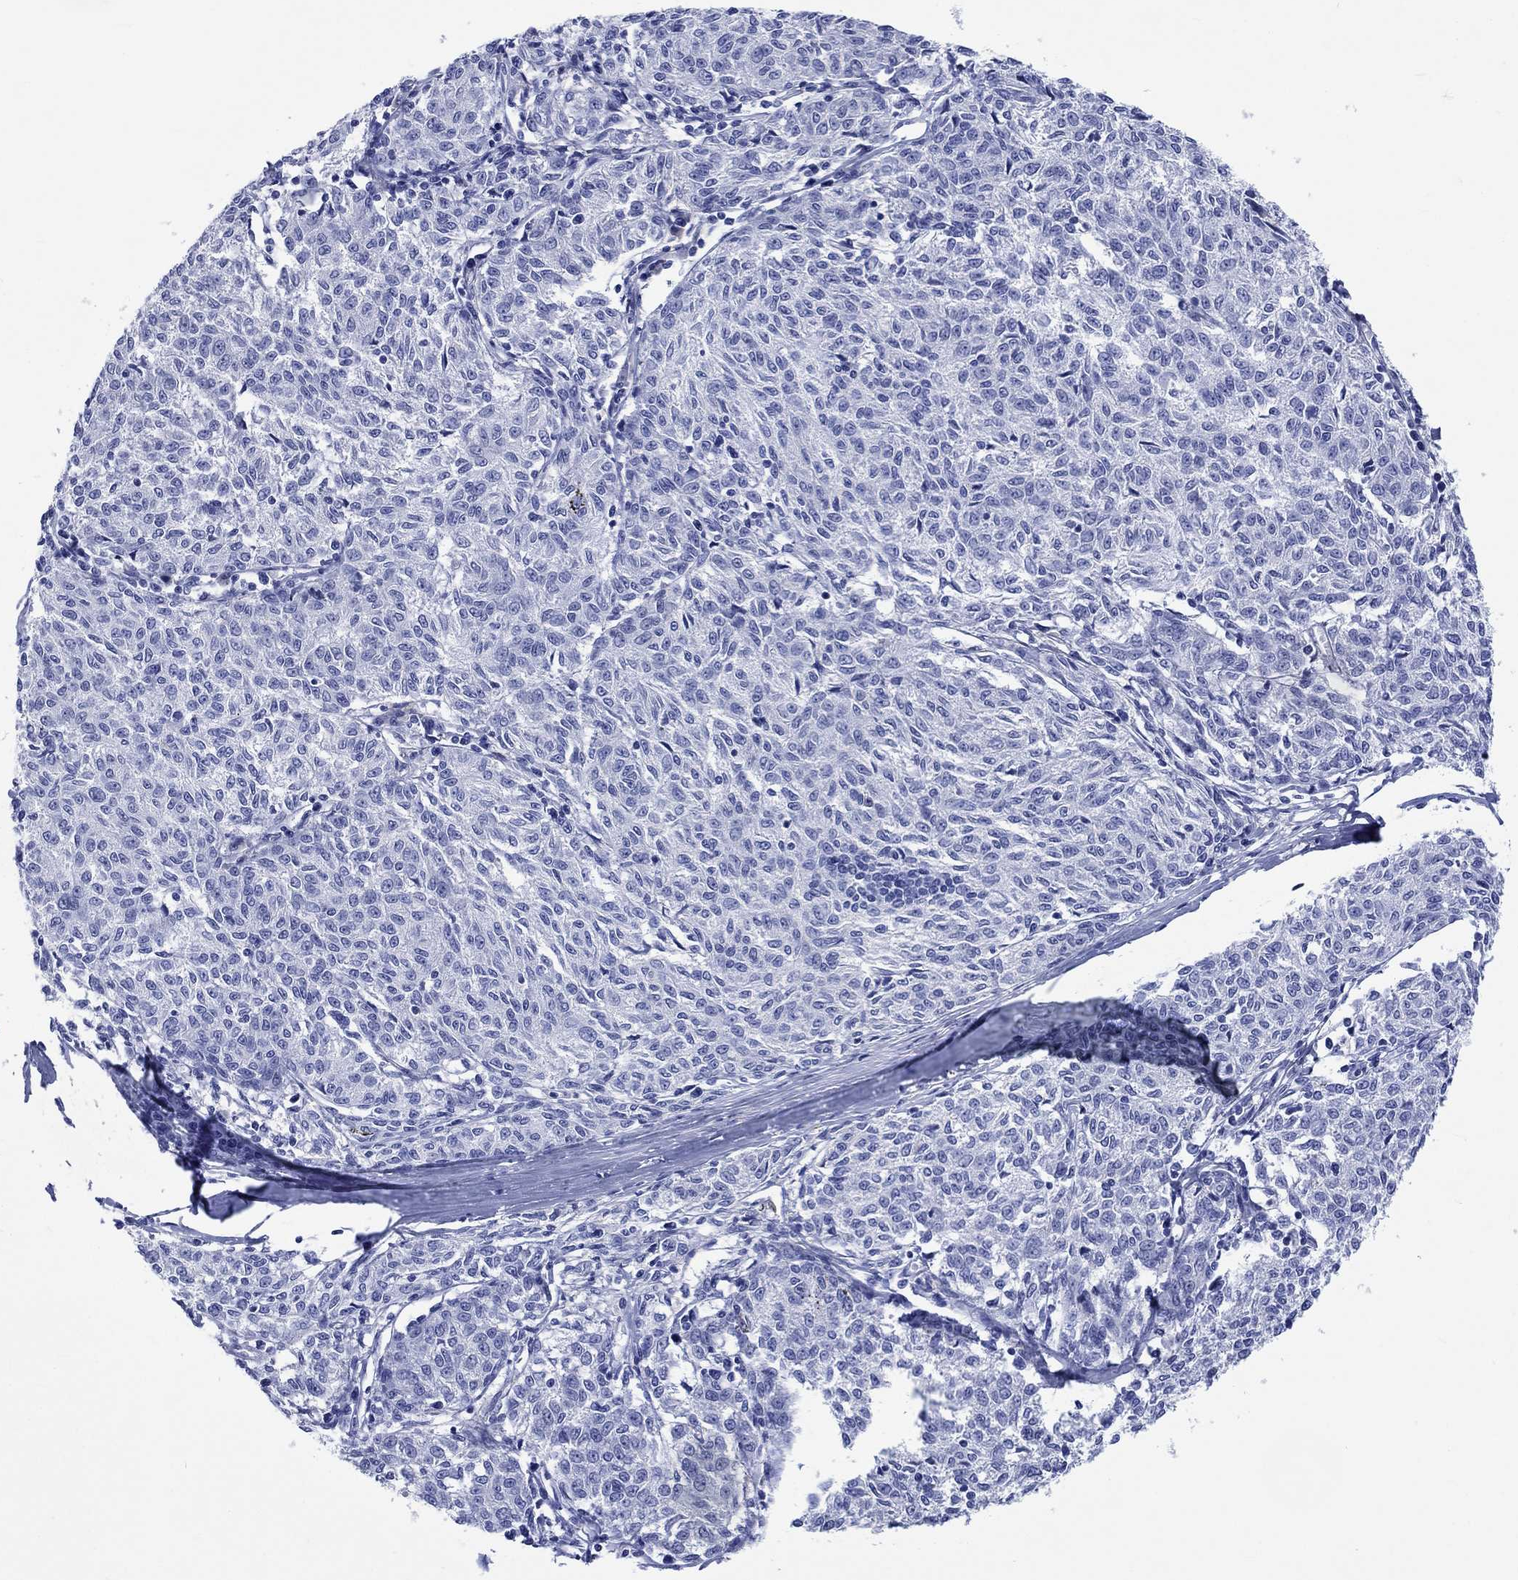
{"staining": {"intensity": "negative", "quantity": "none", "location": "none"}, "tissue": "melanoma", "cell_type": "Tumor cells", "image_type": "cancer", "snomed": [{"axis": "morphology", "description": "Malignant melanoma, NOS"}, {"axis": "topography", "description": "Skin"}], "caption": "Tumor cells show no significant protein staining in malignant melanoma. (DAB immunohistochemistry (IHC) visualized using brightfield microscopy, high magnification).", "gene": "CACNG3", "patient": {"sex": "female", "age": 72}}